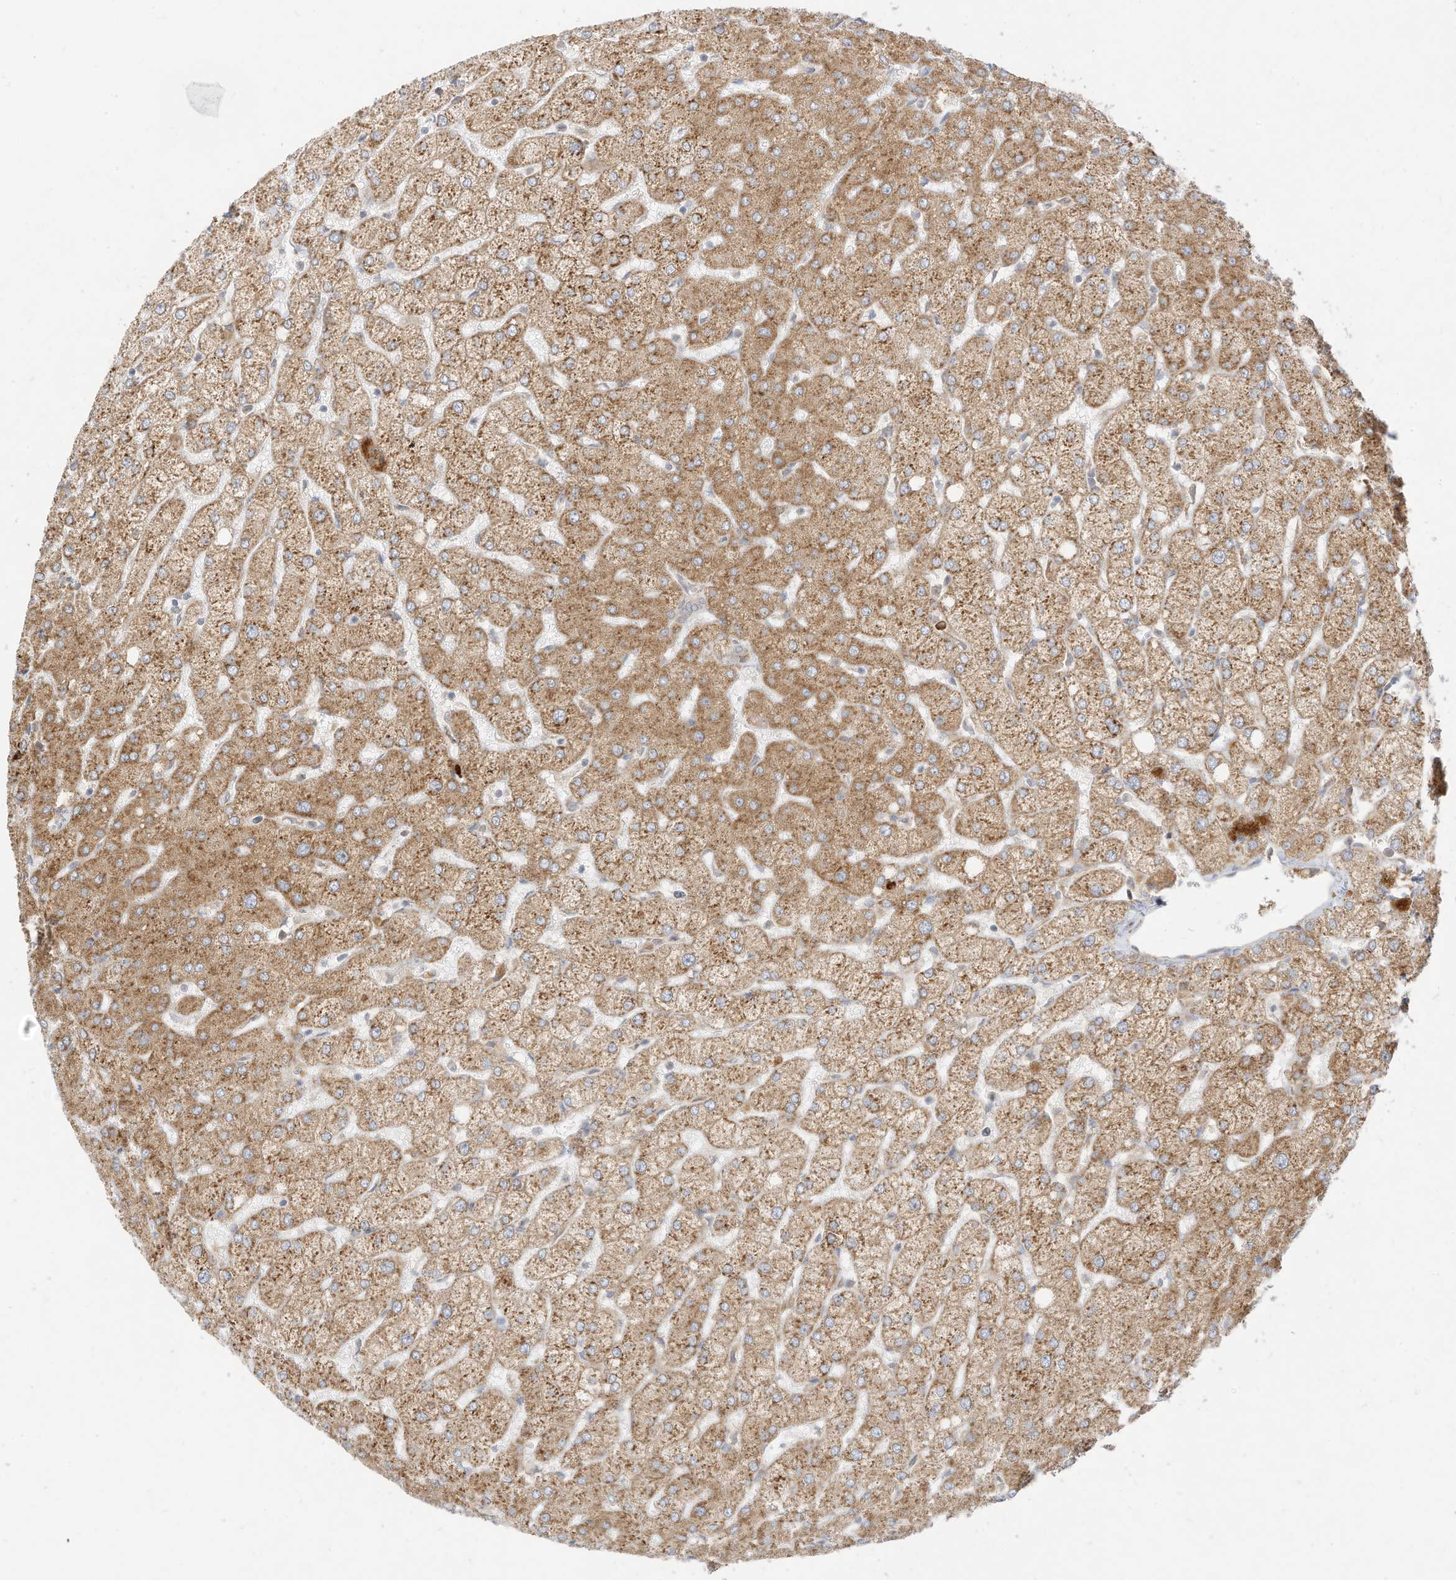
{"staining": {"intensity": "moderate", "quantity": ">75%", "location": "cytoplasmic/membranous"}, "tissue": "liver", "cell_type": "Cholangiocytes", "image_type": "normal", "snomed": [{"axis": "morphology", "description": "Normal tissue, NOS"}, {"axis": "topography", "description": "Liver"}], "caption": "The micrograph demonstrates staining of normal liver, revealing moderate cytoplasmic/membranous protein staining (brown color) within cholangiocytes. Nuclei are stained in blue.", "gene": "STT3A", "patient": {"sex": "female", "age": 54}}